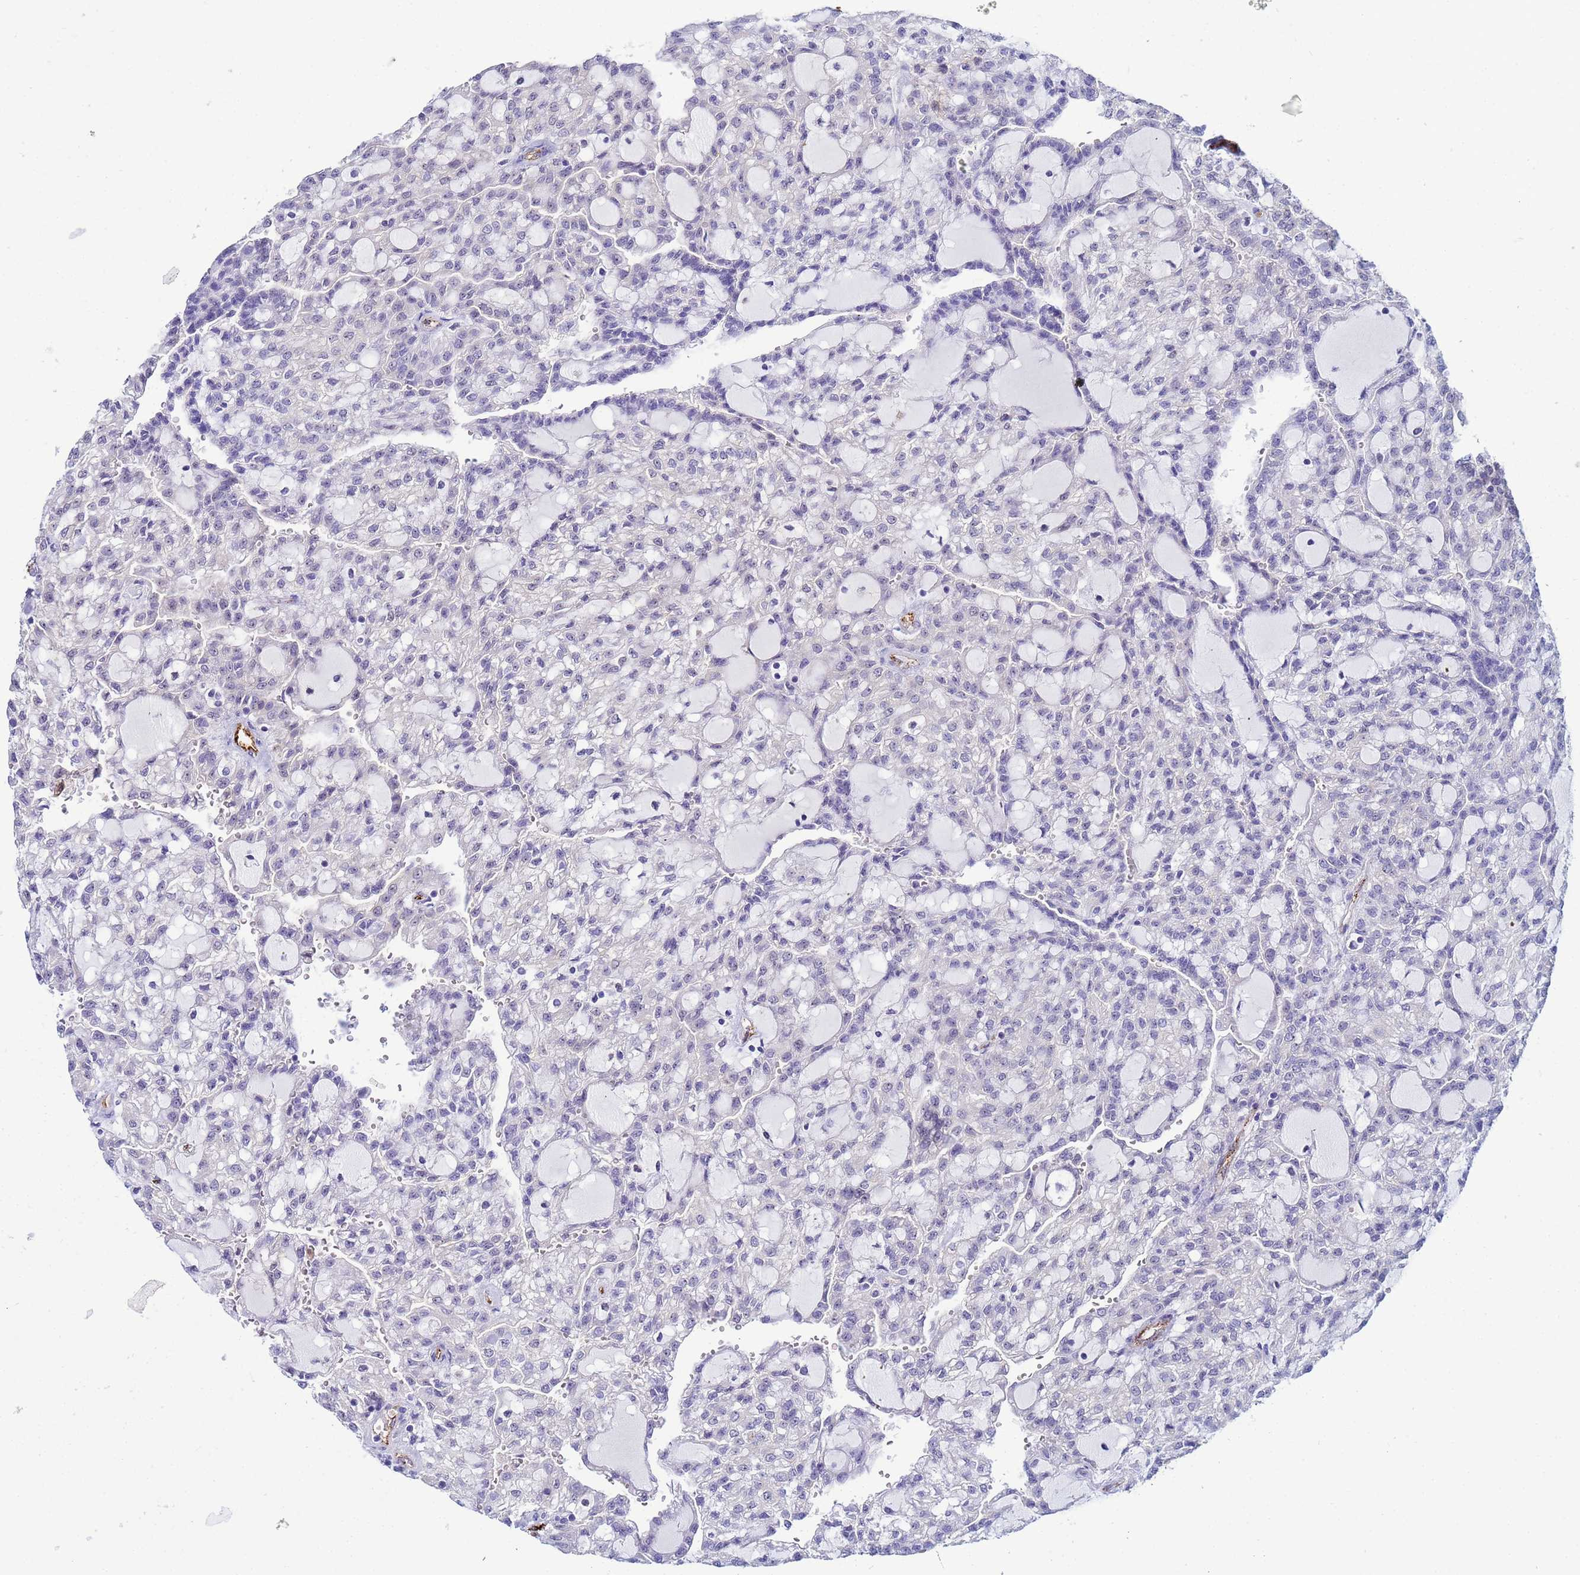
{"staining": {"intensity": "negative", "quantity": "none", "location": "none"}, "tissue": "renal cancer", "cell_type": "Tumor cells", "image_type": "cancer", "snomed": [{"axis": "morphology", "description": "Adenocarcinoma, NOS"}, {"axis": "topography", "description": "Kidney"}], "caption": "Micrograph shows no protein expression in tumor cells of renal cancer tissue.", "gene": "SLC25A37", "patient": {"sex": "male", "age": 63}}